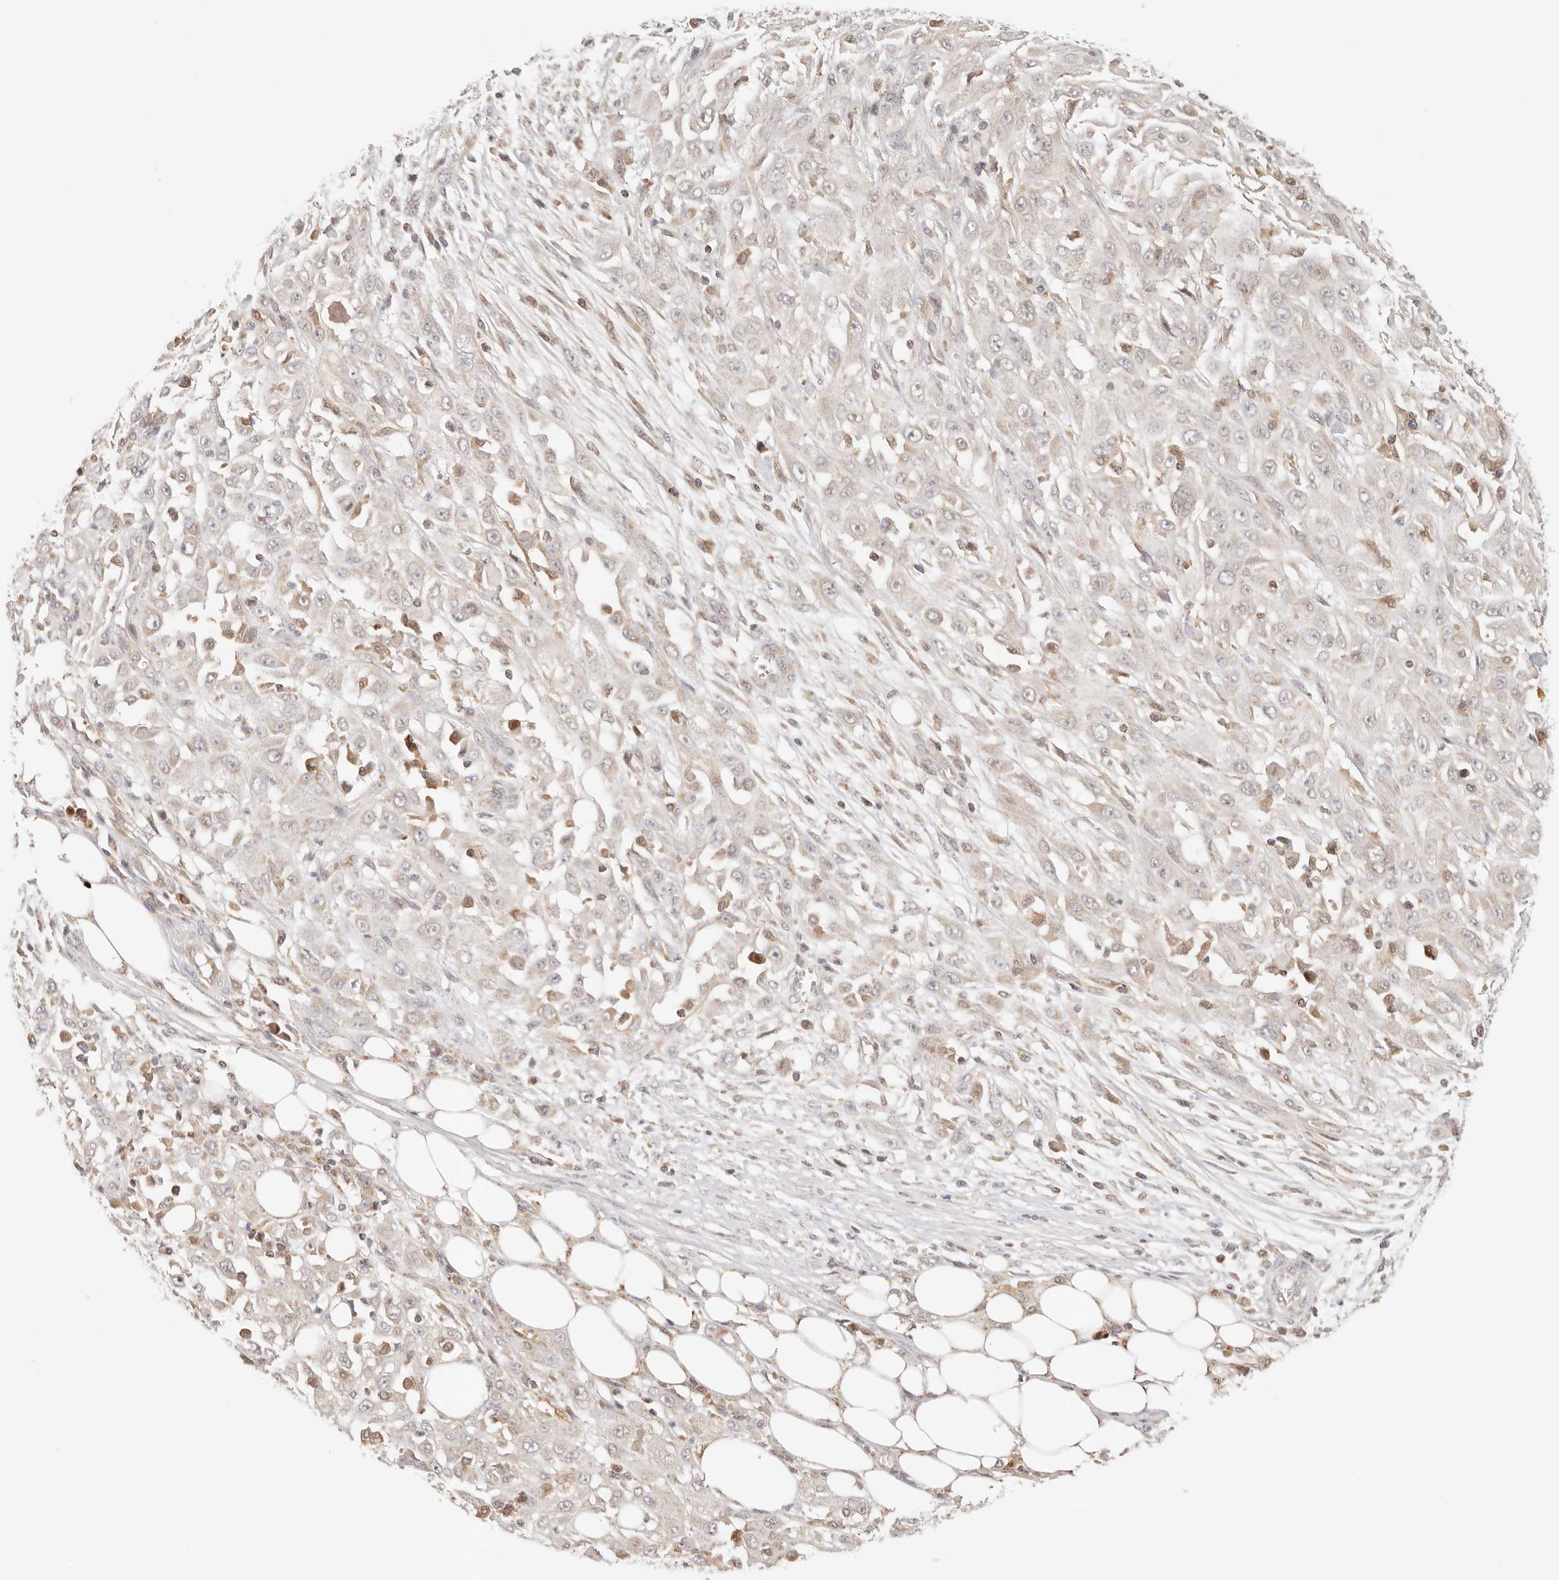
{"staining": {"intensity": "weak", "quantity": "<25%", "location": "cytoplasmic/membranous"}, "tissue": "skin cancer", "cell_type": "Tumor cells", "image_type": "cancer", "snomed": [{"axis": "morphology", "description": "Squamous cell carcinoma, NOS"}, {"axis": "morphology", "description": "Squamous cell carcinoma, metastatic, NOS"}, {"axis": "topography", "description": "Skin"}, {"axis": "topography", "description": "Lymph node"}], "caption": "This is a micrograph of IHC staining of skin cancer (squamous cell carcinoma), which shows no staining in tumor cells. Nuclei are stained in blue.", "gene": "COA6", "patient": {"sex": "male", "age": 75}}